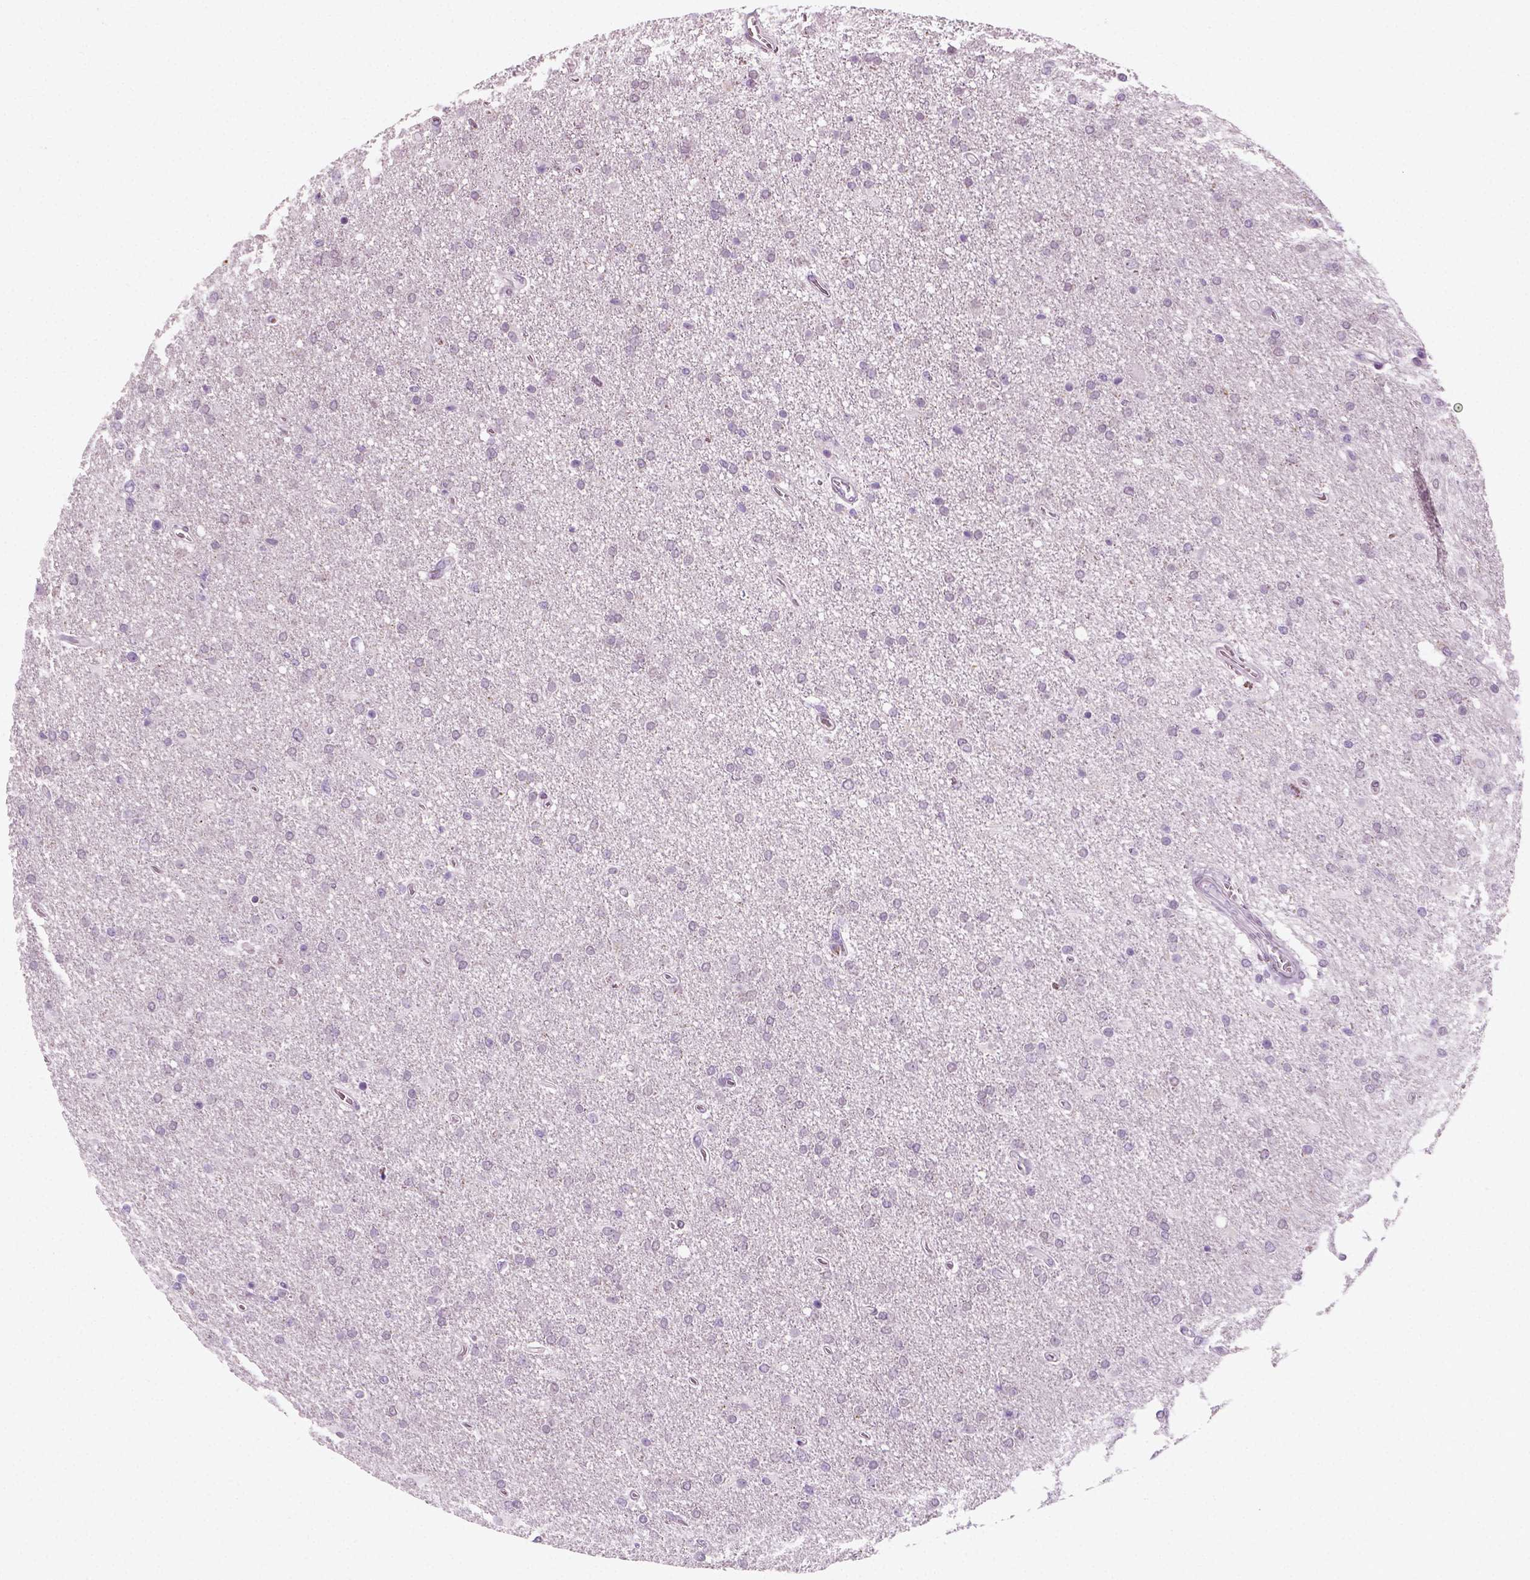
{"staining": {"intensity": "negative", "quantity": "none", "location": "none"}, "tissue": "glioma", "cell_type": "Tumor cells", "image_type": "cancer", "snomed": [{"axis": "morphology", "description": "Glioma, malignant, High grade"}, {"axis": "topography", "description": "Cerebral cortex"}], "caption": "This is a micrograph of immunohistochemistry staining of high-grade glioma (malignant), which shows no expression in tumor cells.", "gene": "SPATA31E1", "patient": {"sex": "male", "age": 70}}